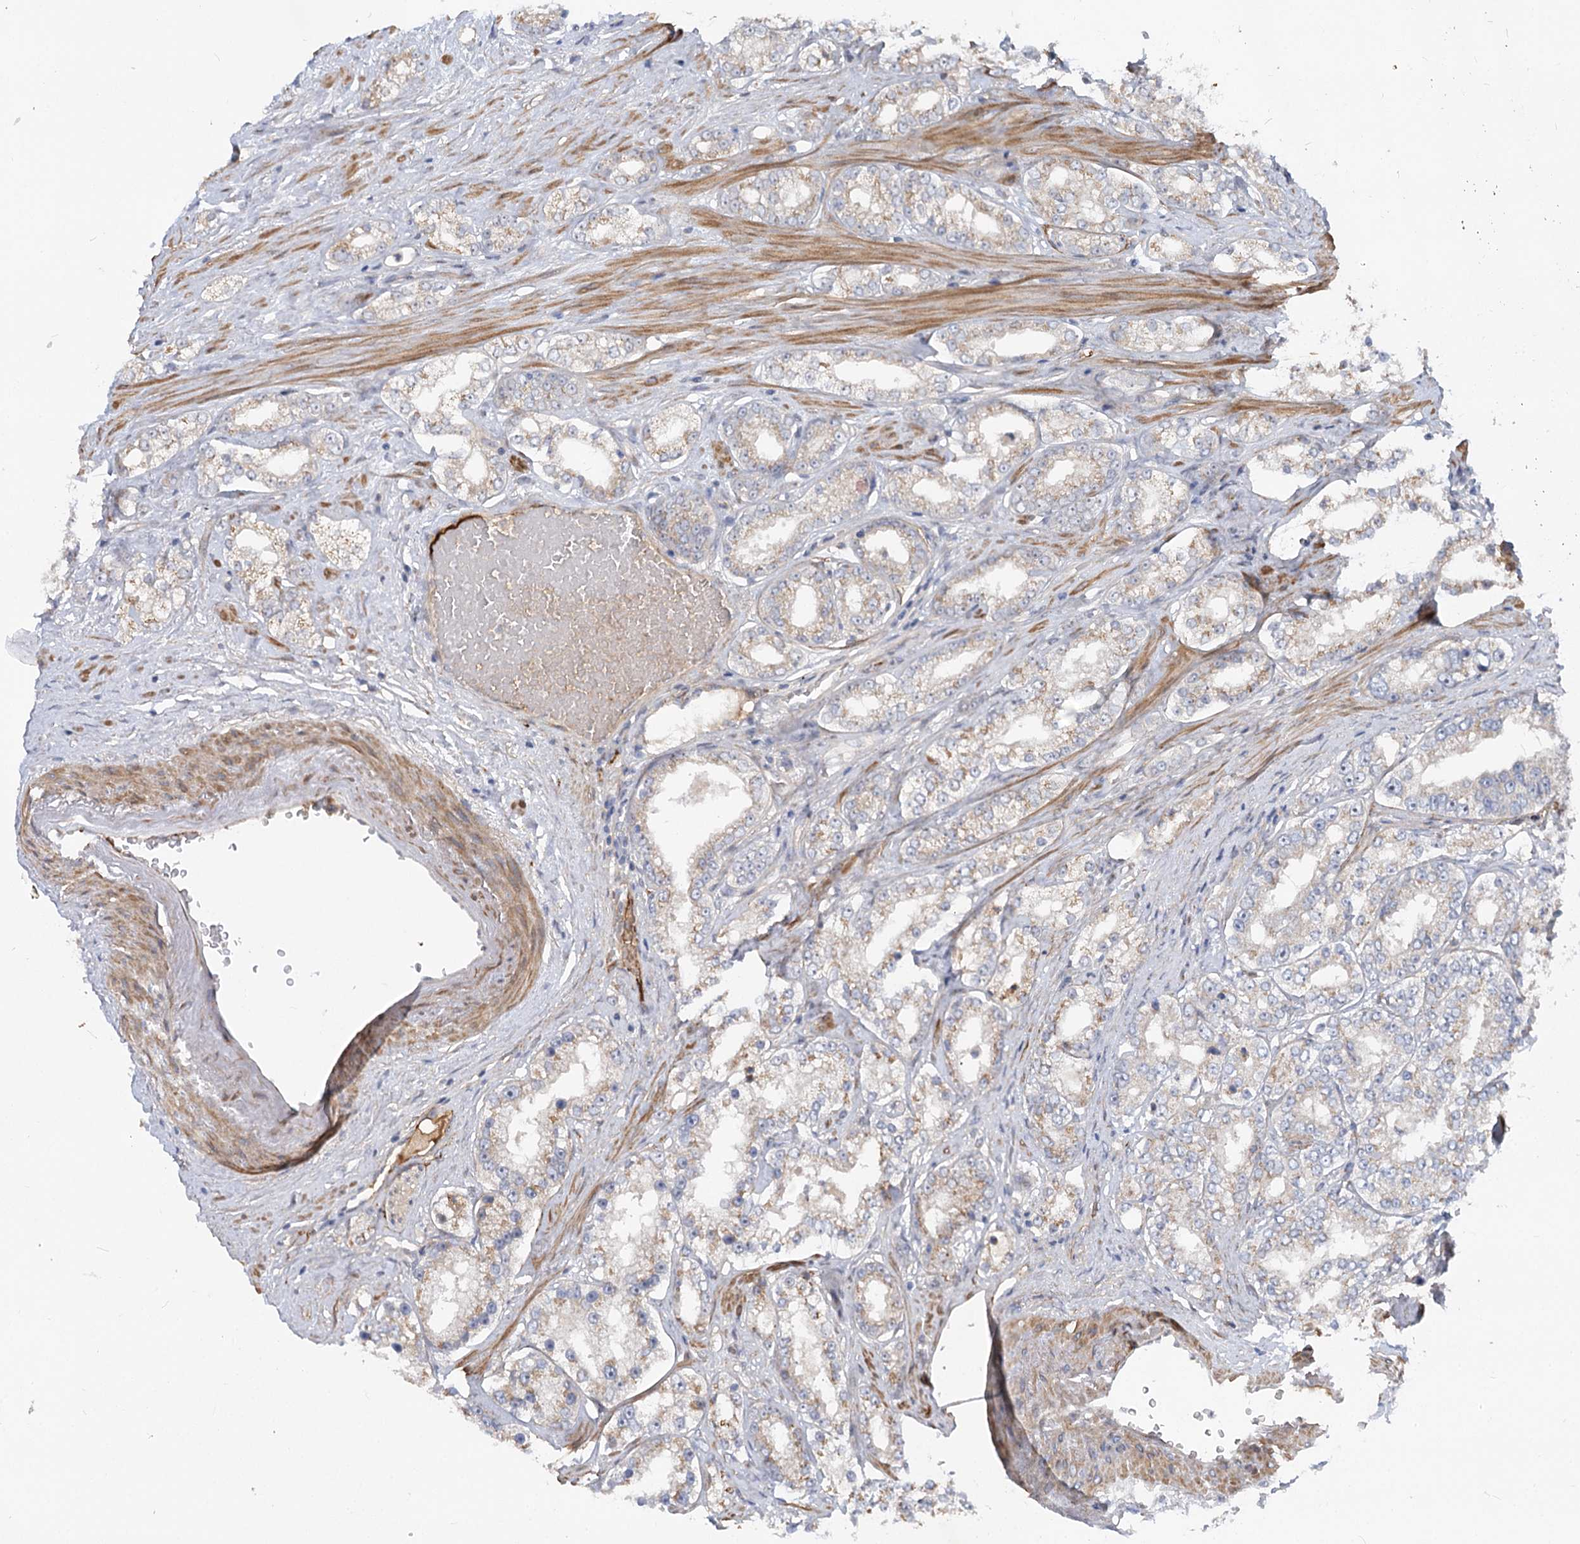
{"staining": {"intensity": "weak", "quantity": "<25%", "location": "cytoplasmic/membranous"}, "tissue": "prostate cancer", "cell_type": "Tumor cells", "image_type": "cancer", "snomed": [{"axis": "morphology", "description": "Normal tissue, NOS"}, {"axis": "morphology", "description": "Adenocarcinoma, High grade"}, {"axis": "topography", "description": "Prostate"}], "caption": "DAB immunohistochemical staining of prostate cancer shows no significant positivity in tumor cells.", "gene": "FGF19", "patient": {"sex": "male", "age": 83}}